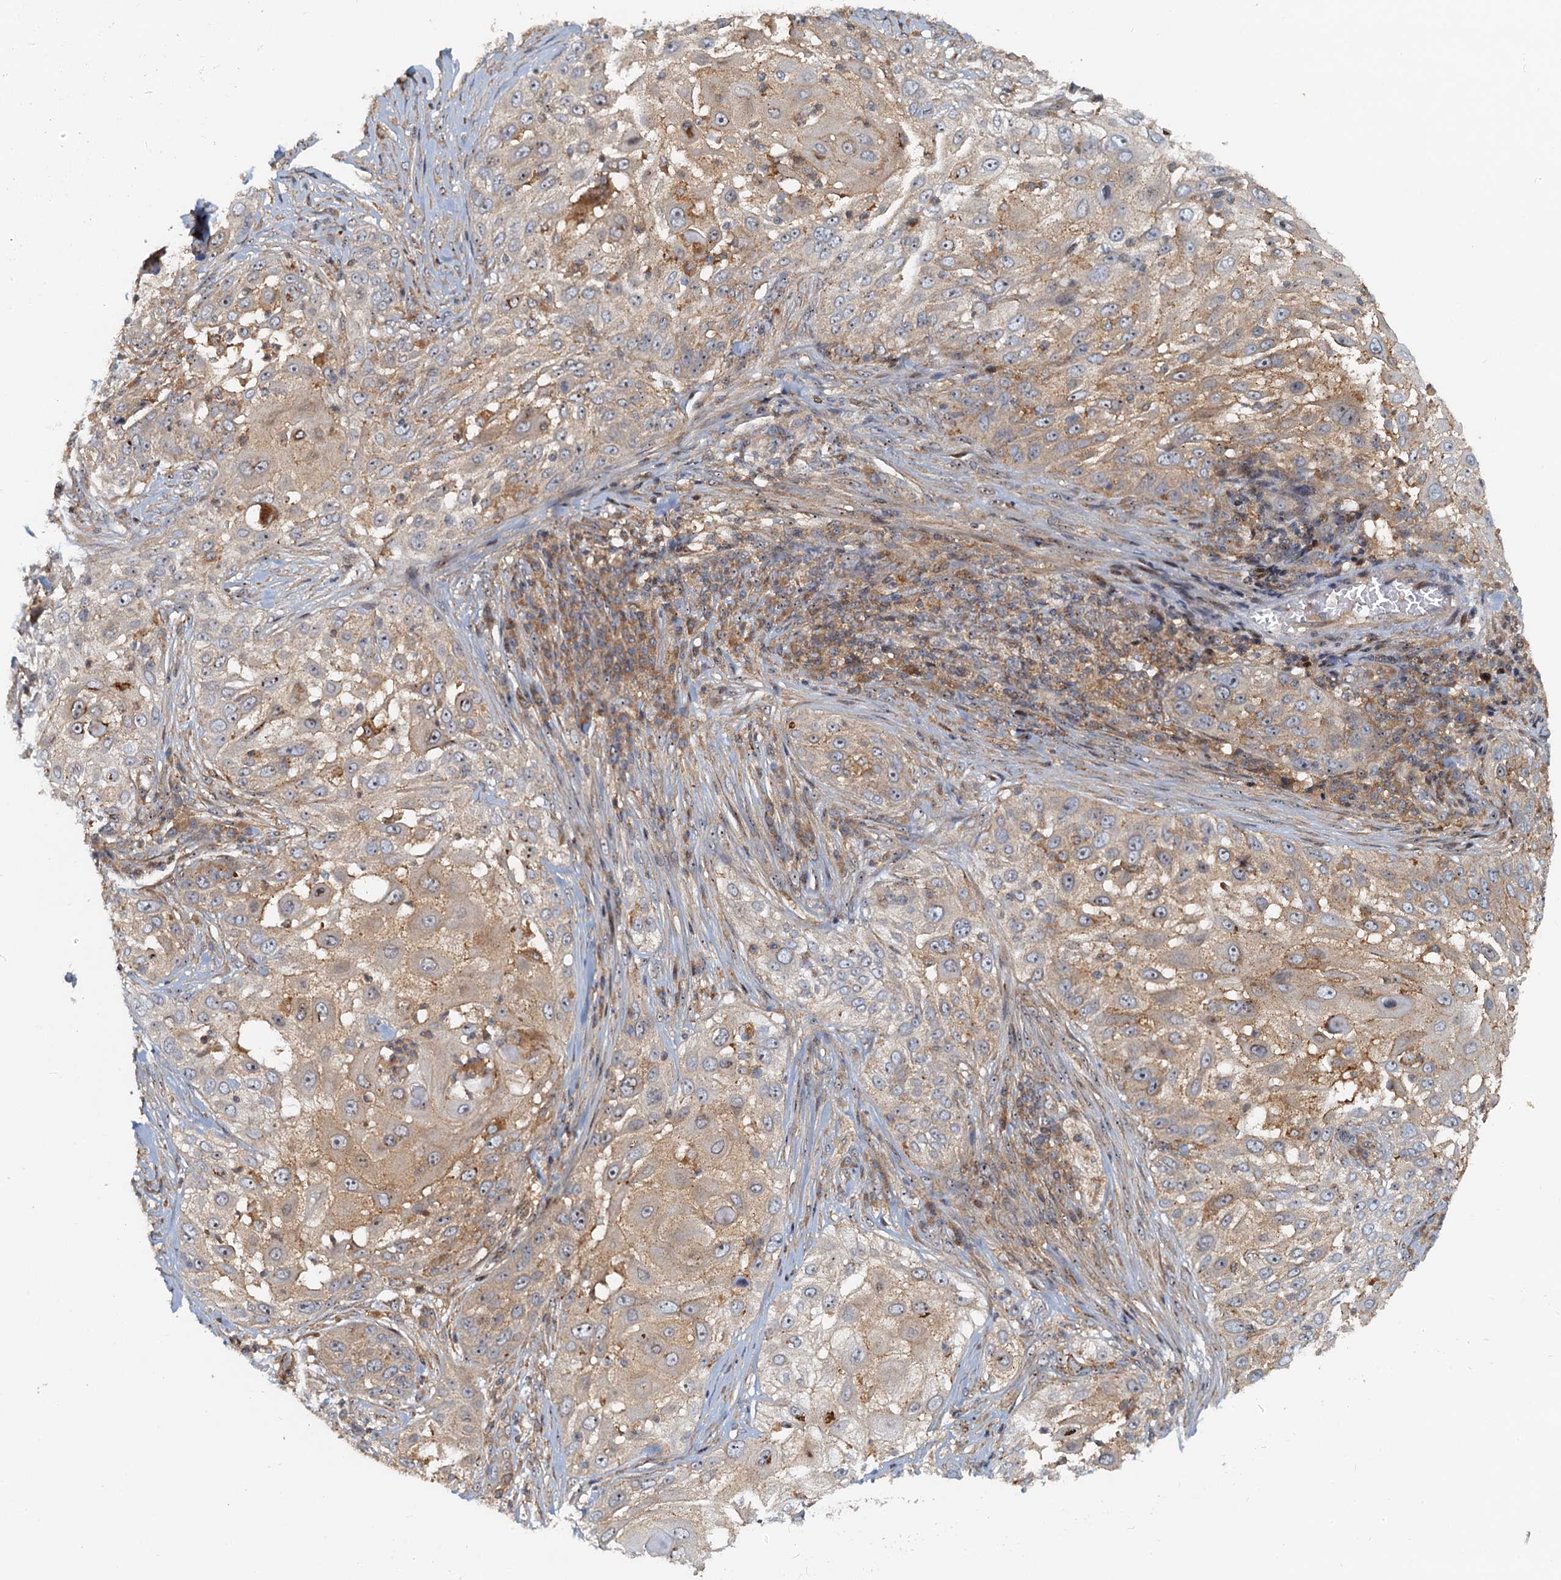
{"staining": {"intensity": "weak", "quantity": "25%-75%", "location": "cytoplasmic/membranous"}, "tissue": "skin cancer", "cell_type": "Tumor cells", "image_type": "cancer", "snomed": [{"axis": "morphology", "description": "Squamous cell carcinoma, NOS"}, {"axis": "topography", "description": "Skin"}], "caption": "Approximately 25%-75% of tumor cells in skin cancer reveal weak cytoplasmic/membranous protein expression as visualized by brown immunohistochemical staining.", "gene": "TOLLIP", "patient": {"sex": "female", "age": 44}}